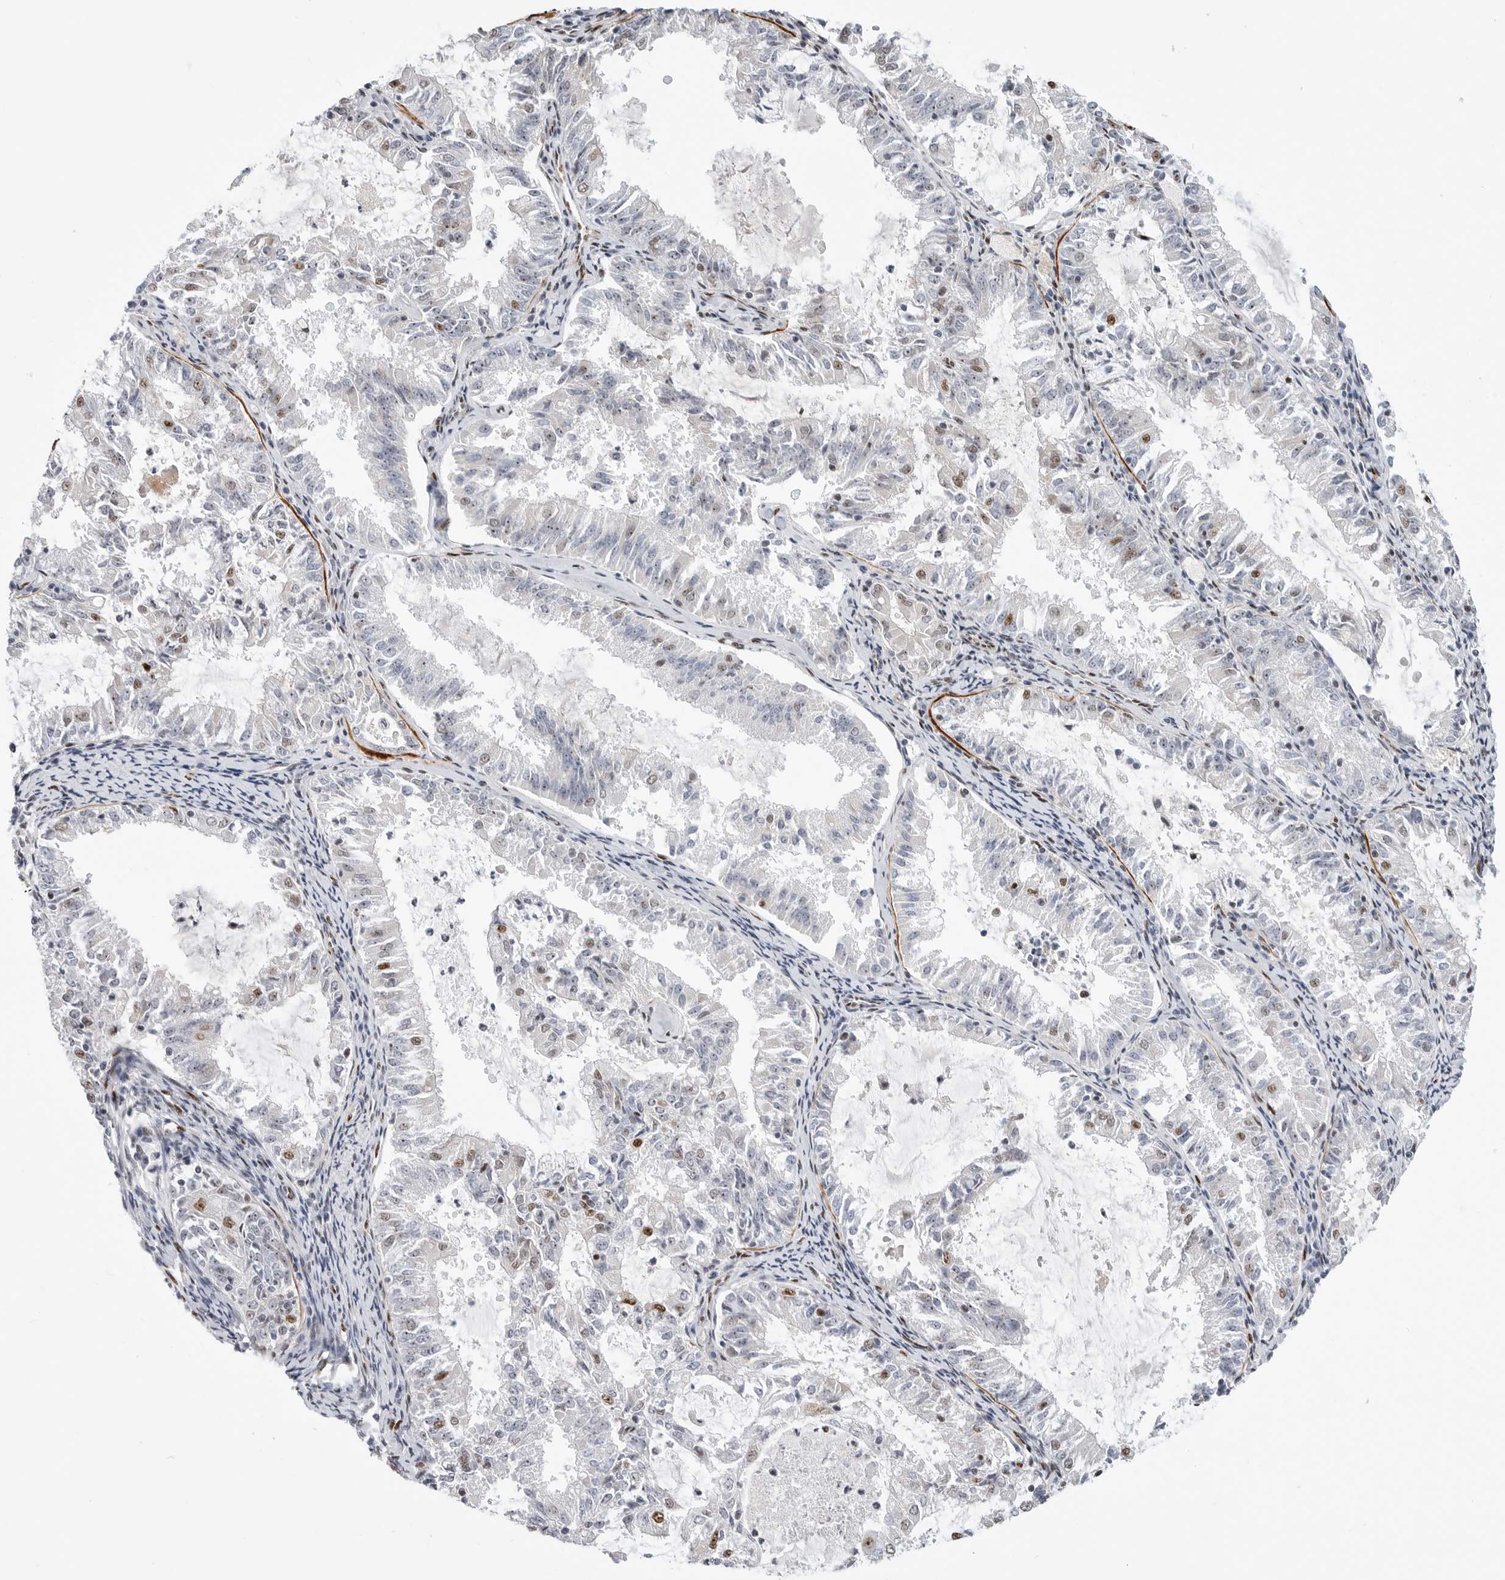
{"staining": {"intensity": "moderate", "quantity": "<25%", "location": "nuclear"}, "tissue": "endometrial cancer", "cell_type": "Tumor cells", "image_type": "cancer", "snomed": [{"axis": "morphology", "description": "Adenocarcinoma, NOS"}, {"axis": "topography", "description": "Endometrium"}], "caption": "High-power microscopy captured an IHC photomicrograph of endometrial cancer, revealing moderate nuclear positivity in approximately <25% of tumor cells.", "gene": "GPATCH2", "patient": {"sex": "female", "age": 57}}